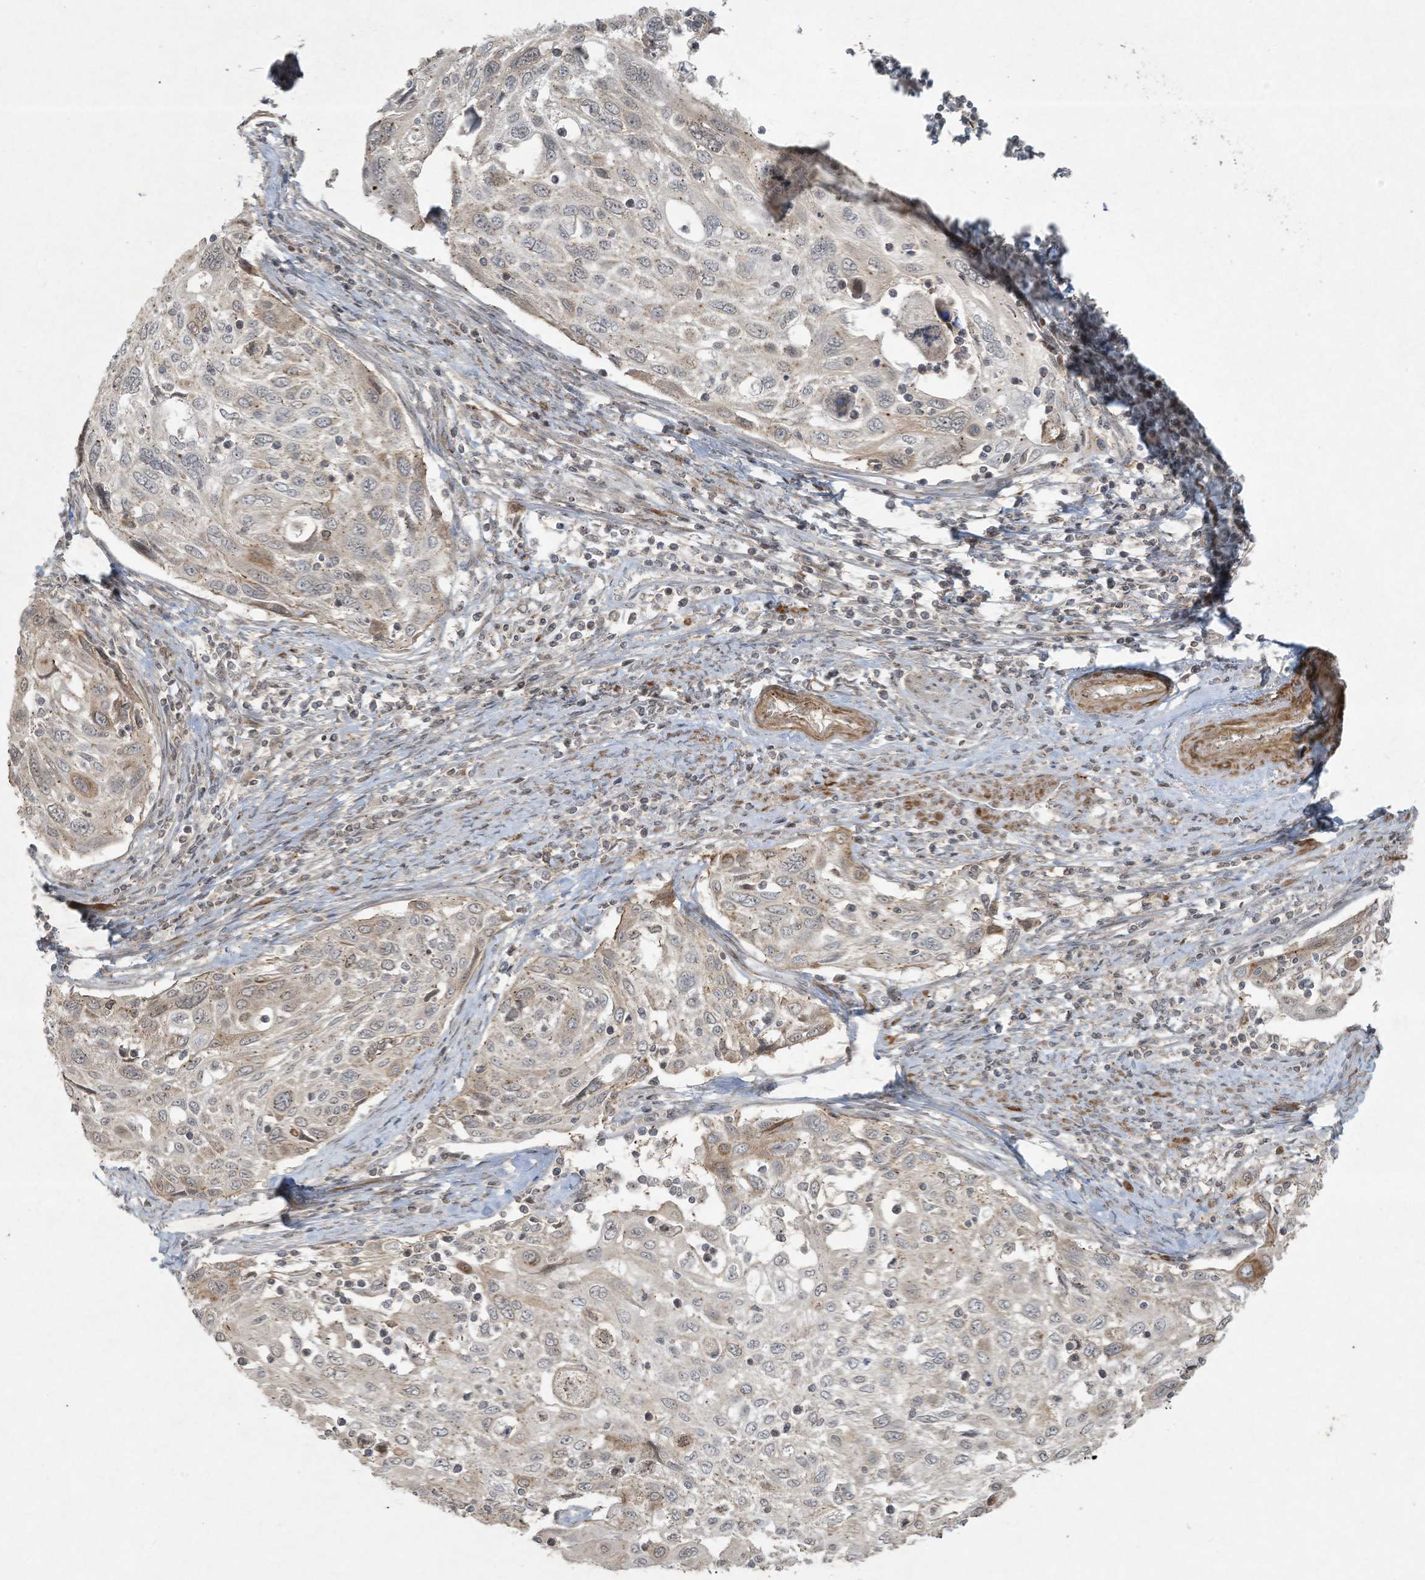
{"staining": {"intensity": "moderate", "quantity": "<25%", "location": "cytoplasmic/membranous"}, "tissue": "cervical cancer", "cell_type": "Tumor cells", "image_type": "cancer", "snomed": [{"axis": "morphology", "description": "Squamous cell carcinoma, NOS"}, {"axis": "topography", "description": "Cervix"}], "caption": "Cervical squamous cell carcinoma tissue exhibits moderate cytoplasmic/membranous staining in approximately <25% of tumor cells The protein of interest is stained brown, and the nuclei are stained in blue (DAB IHC with brightfield microscopy, high magnification).", "gene": "ZNF263", "patient": {"sex": "female", "age": 70}}